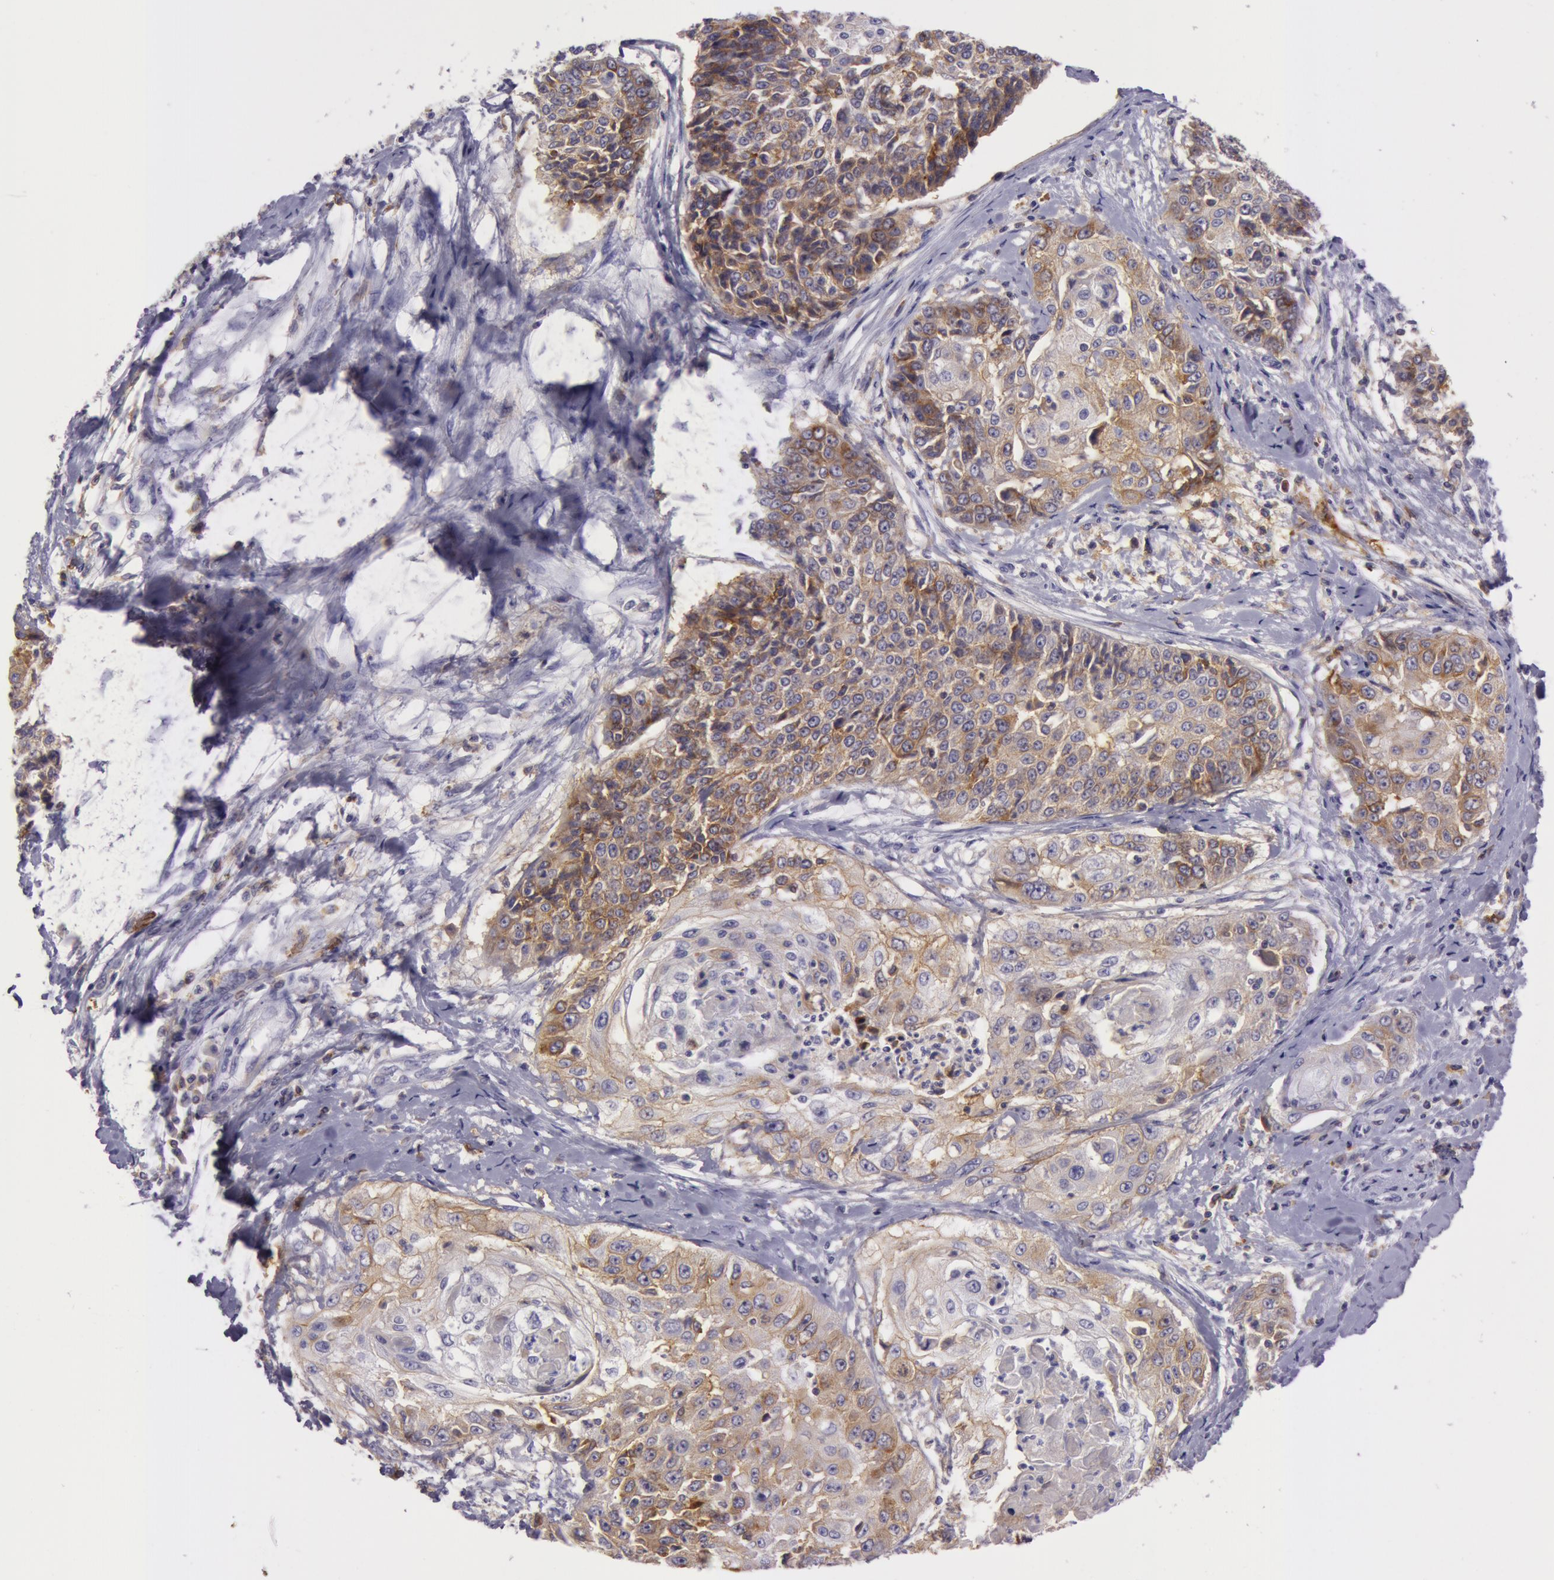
{"staining": {"intensity": "moderate", "quantity": "25%-75%", "location": "cytoplasmic/membranous"}, "tissue": "cervical cancer", "cell_type": "Tumor cells", "image_type": "cancer", "snomed": [{"axis": "morphology", "description": "Squamous cell carcinoma, NOS"}, {"axis": "topography", "description": "Cervix"}], "caption": "A photomicrograph of squamous cell carcinoma (cervical) stained for a protein demonstrates moderate cytoplasmic/membranous brown staining in tumor cells.", "gene": "LY75", "patient": {"sex": "female", "age": 64}}